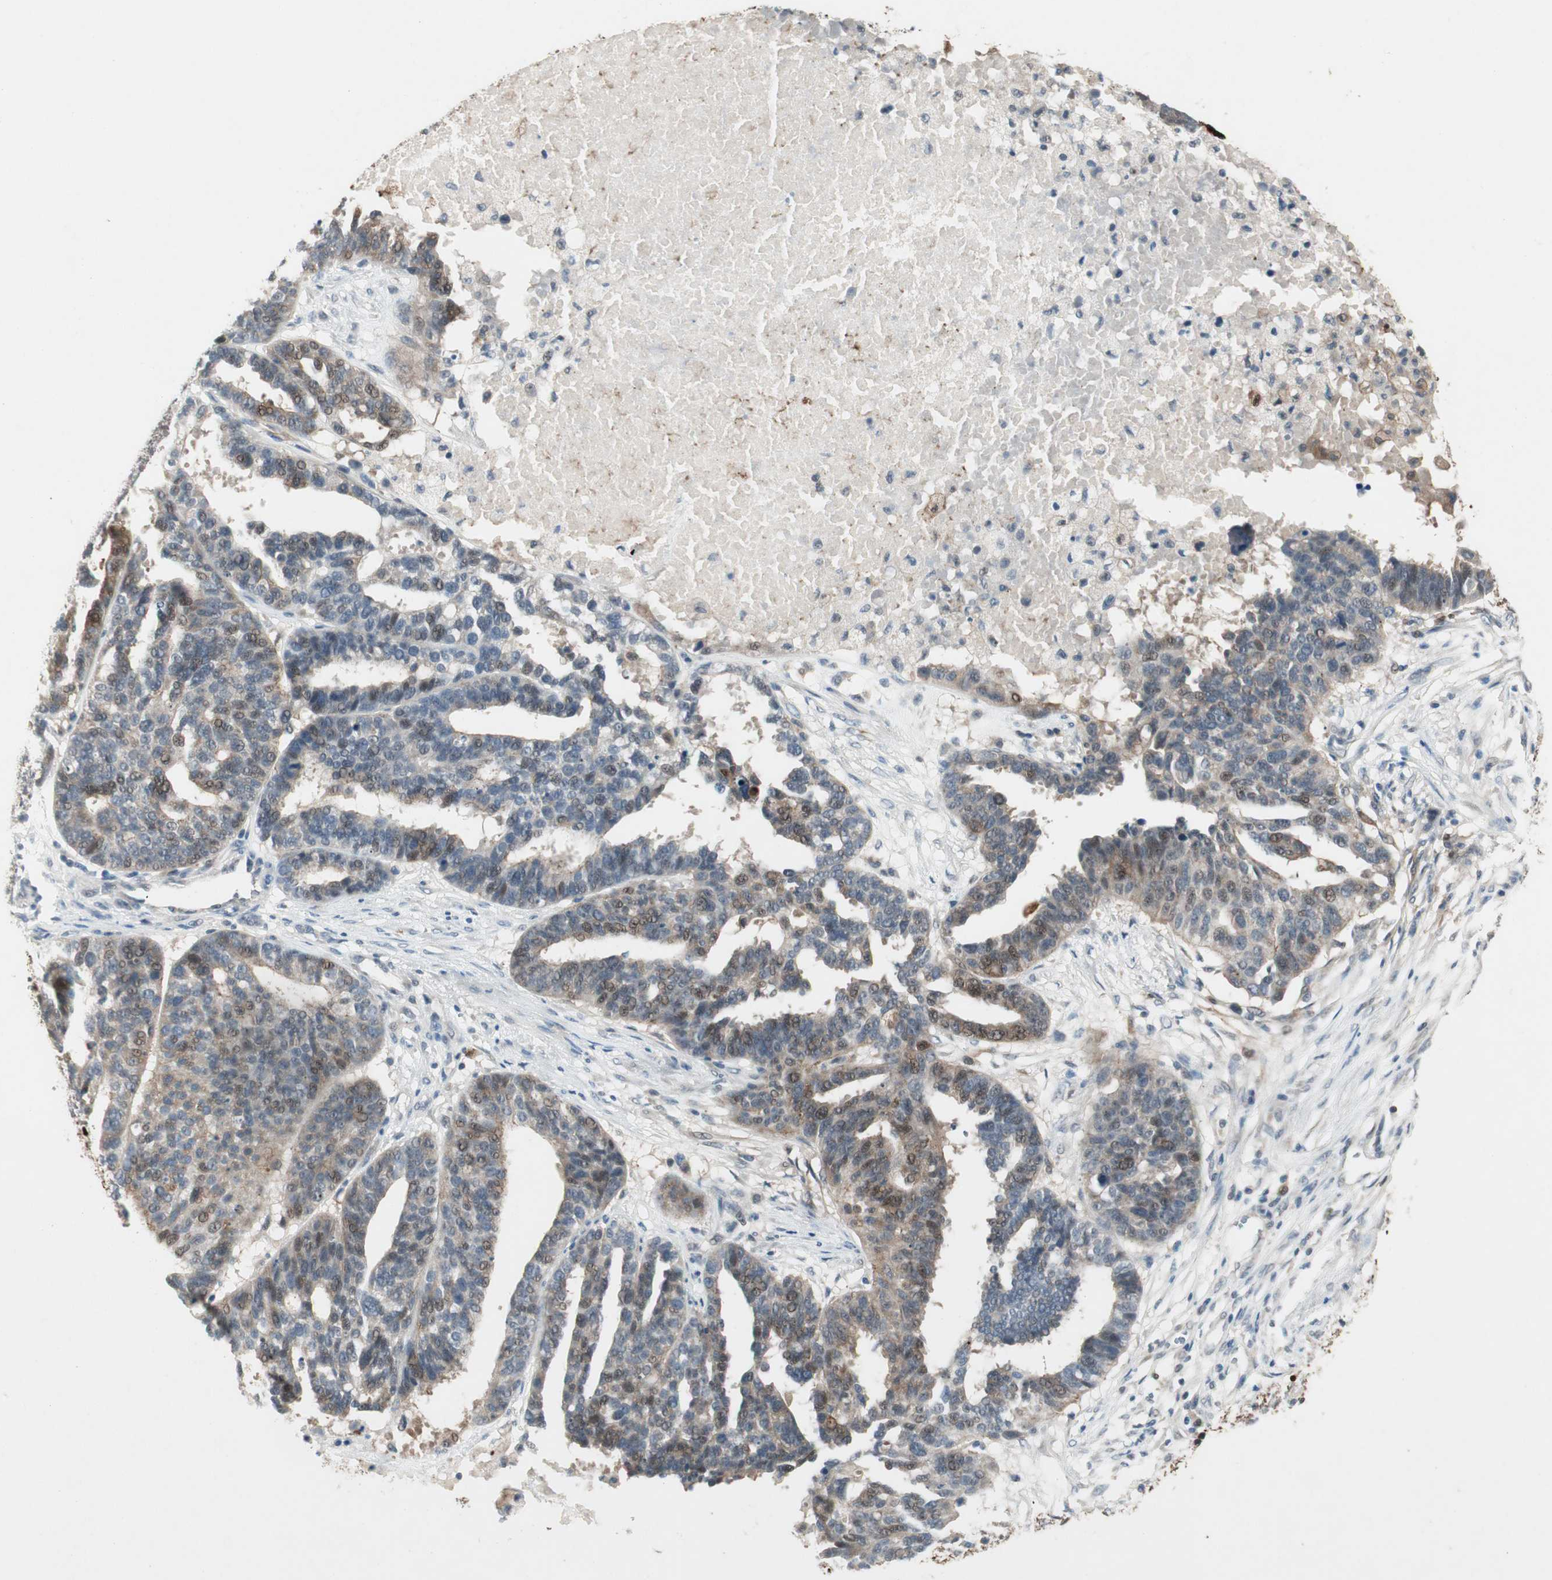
{"staining": {"intensity": "moderate", "quantity": "25%-75%", "location": "cytoplasmic/membranous,nuclear"}, "tissue": "ovarian cancer", "cell_type": "Tumor cells", "image_type": "cancer", "snomed": [{"axis": "morphology", "description": "Cystadenocarcinoma, serous, NOS"}, {"axis": "topography", "description": "Ovary"}], "caption": "DAB (3,3'-diaminobenzidine) immunohistochemical staining of human serous cystadenocarcinoma (ovarian) demonstrates moderate cytoplasmic/membranous and nuclear protein staining in approximately 25%-75% of tumor cells. (DAB IHC with brightfield microscopy, high magnification).", "gene": "RTL6", "patient": {"sex": "female", "age": 59}}